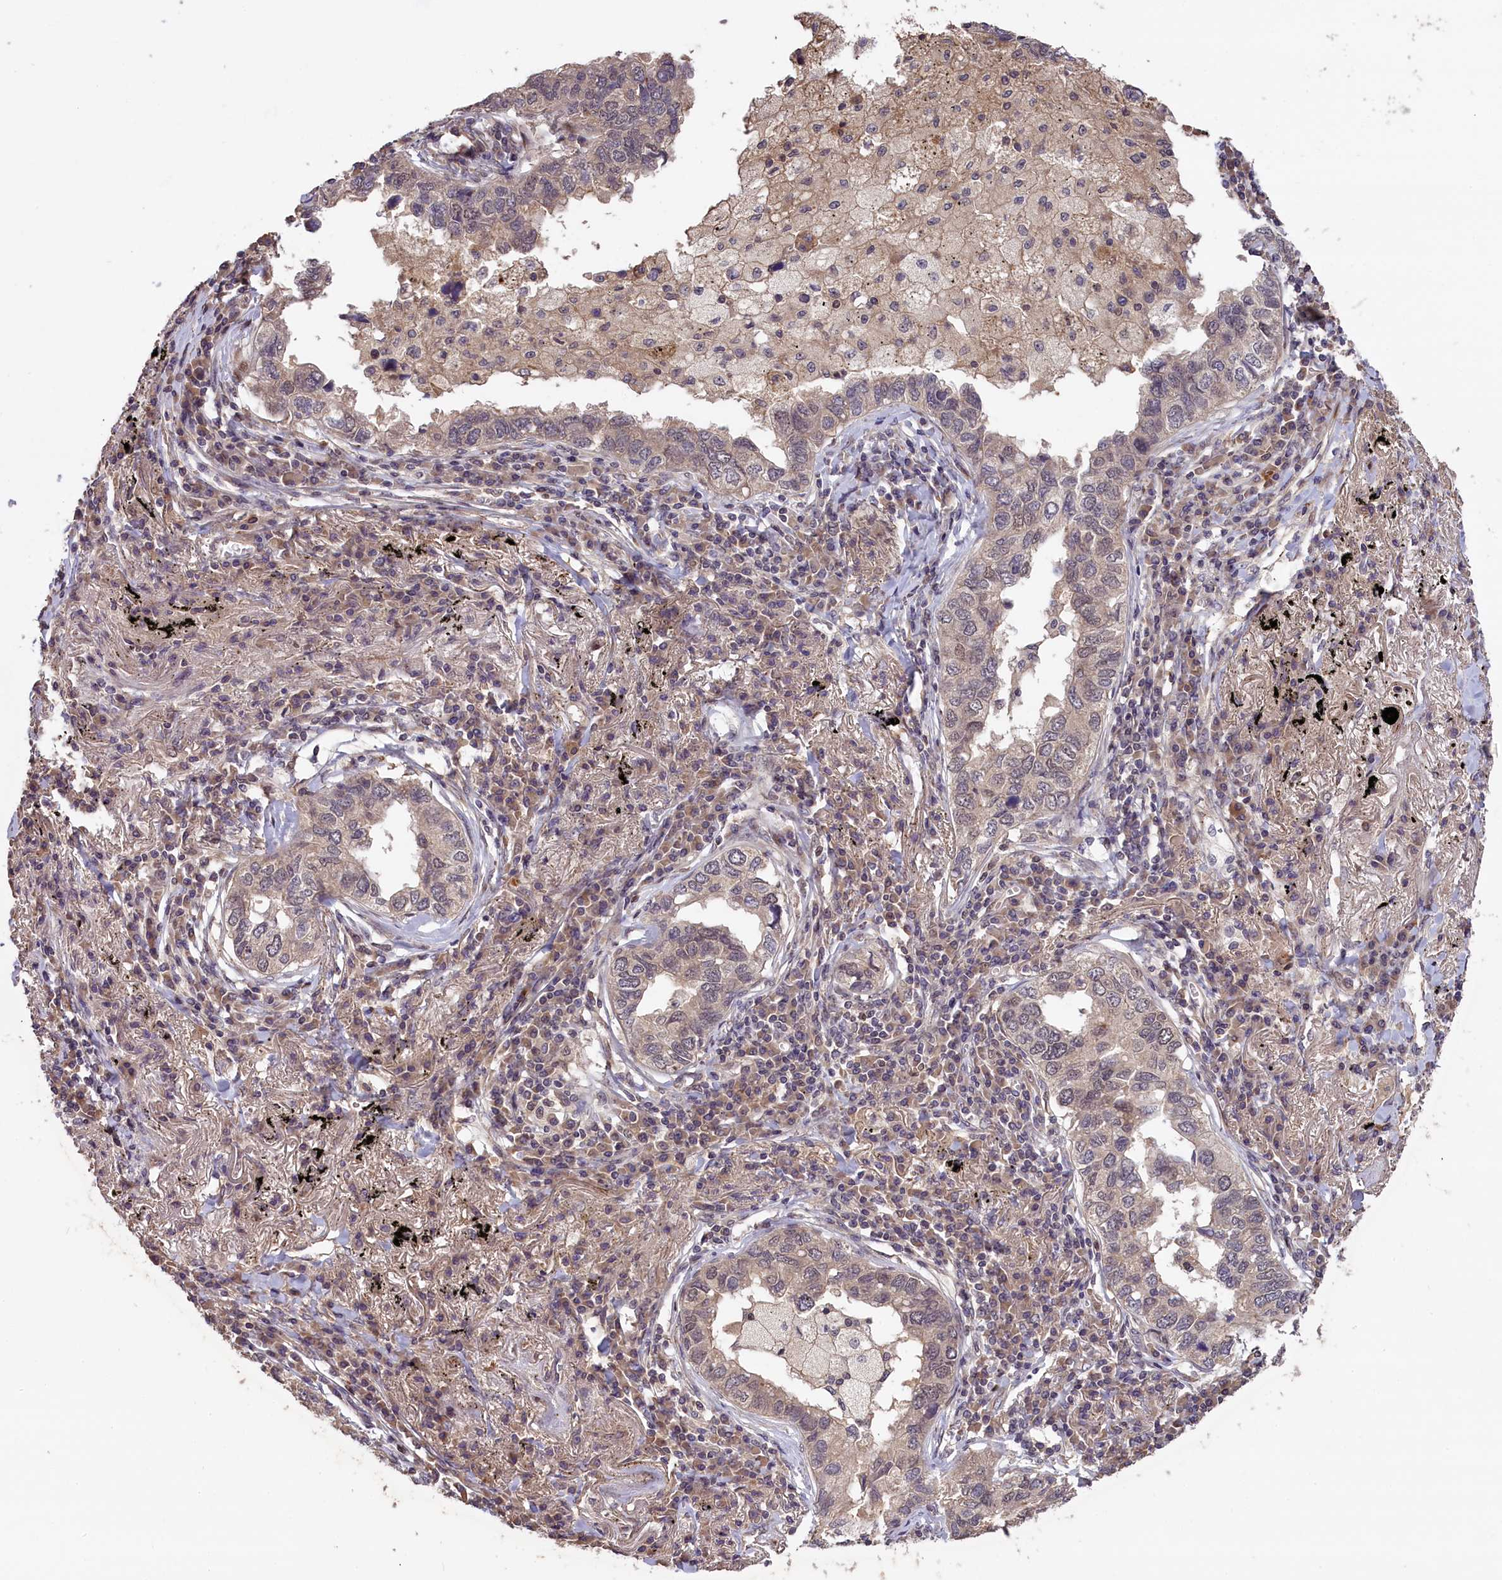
{"staining": {"intensity": "weak", "quantity": "25%-75%", "location": "nuclear"}, "tissue": "lung cancer", "cell_type": "Tumor cells", "image_type": "cancer", "snomed": [{"axis": "morphology", "description": "Adenocarcinoma, NOS"}, {"axis": "topography", "description": "Lung"}], "caption": "Immunohistochemistry photomicrograph of lung cancer stained for a protein (brown), which reveals low levels of weak nuclear expression in about 25%-75% of tumor cells.", "gene": "DNAJB9", "patient": {"sex": "male", "age": 65}}